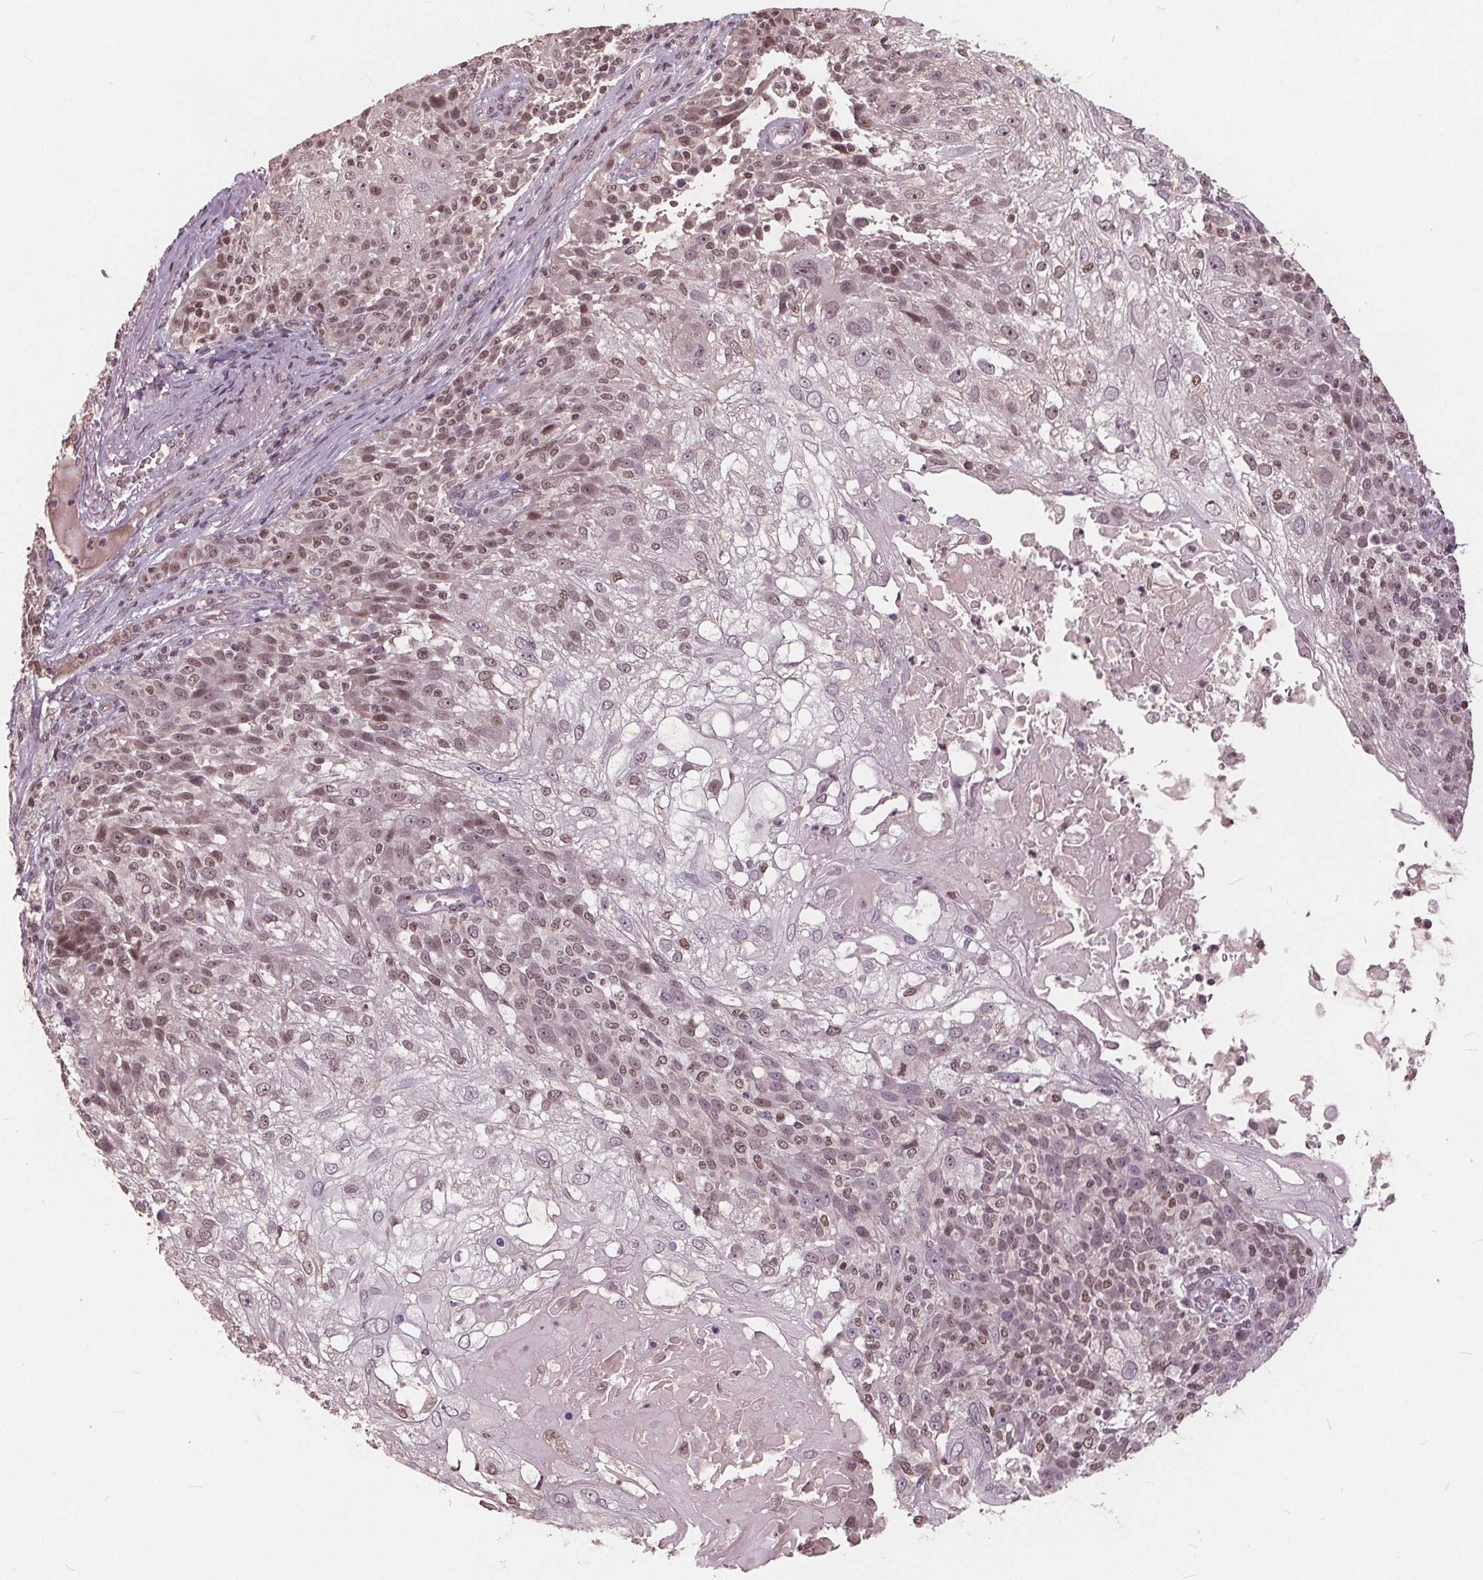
{"staining": {"intensity": "weak", "quantity": "25%-75%", "location": "nuclear"}, "tissue": "skin cancer", "cell_type": "Tumor cells", "image_type": "cancer", "snomed": [{"axis": "morphology", "description": "Normal tissue, NOS"}, {"axis": "morphology", "description": "Squamous cell carcinoma, NOS"}, {"axis": "topography", "description": "Skin"}], "caption": "Skin cancer (squamous cell carcinoma) was stained to show a protein in brown. There is low levels of weak nuclear positivity in about 25%-75% of tumor cells. The protein of interest is shown in brown color, while the nuclei are stained blue.", "gene": "DNMT3B", "patient": {"sex": "female", "age": 83}}